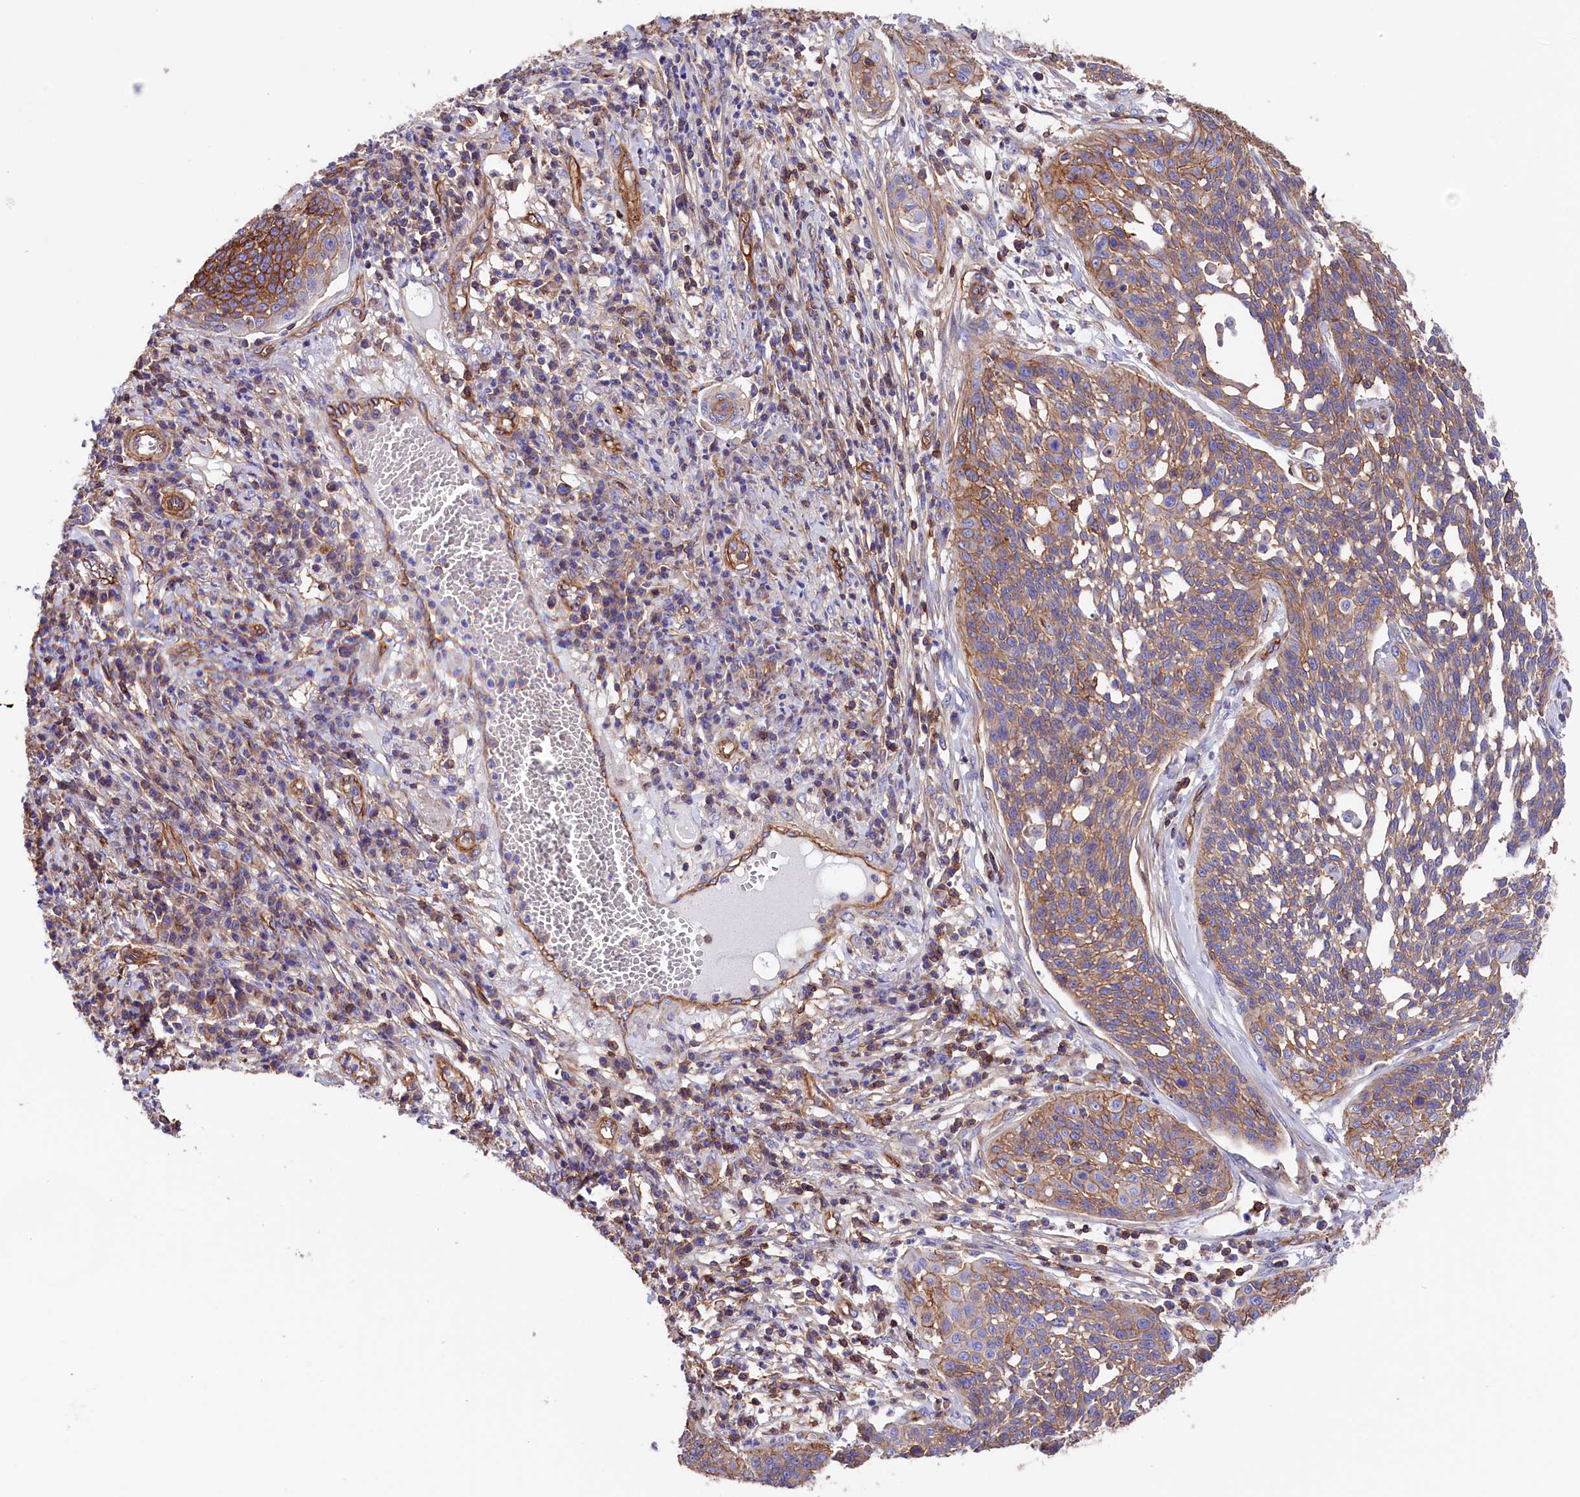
{"staining": {"intensity": "moderate", "quantity": ">75%", "location": "cytoplasmic/membranous"}, "tissue": "cervical cancer", "cell_type": "Tumor cells", "image_type": "cancer", "snomed": [{"axis": "morphology", "description": "Squamous cell carcinoma, NOS"}, {"axis": "topography", "description": "Cervix"}], "caption": "This photomicrograph displays immunohistochemistry (IHC) staining of cervical cancer (squamous cell carcinoma), with medium moderate cytoplasmic/membranous positivity in approximately >75% of tumor cells.", "gene": "ATP2B4", "patient": {"sex": "female", "age": 34}}